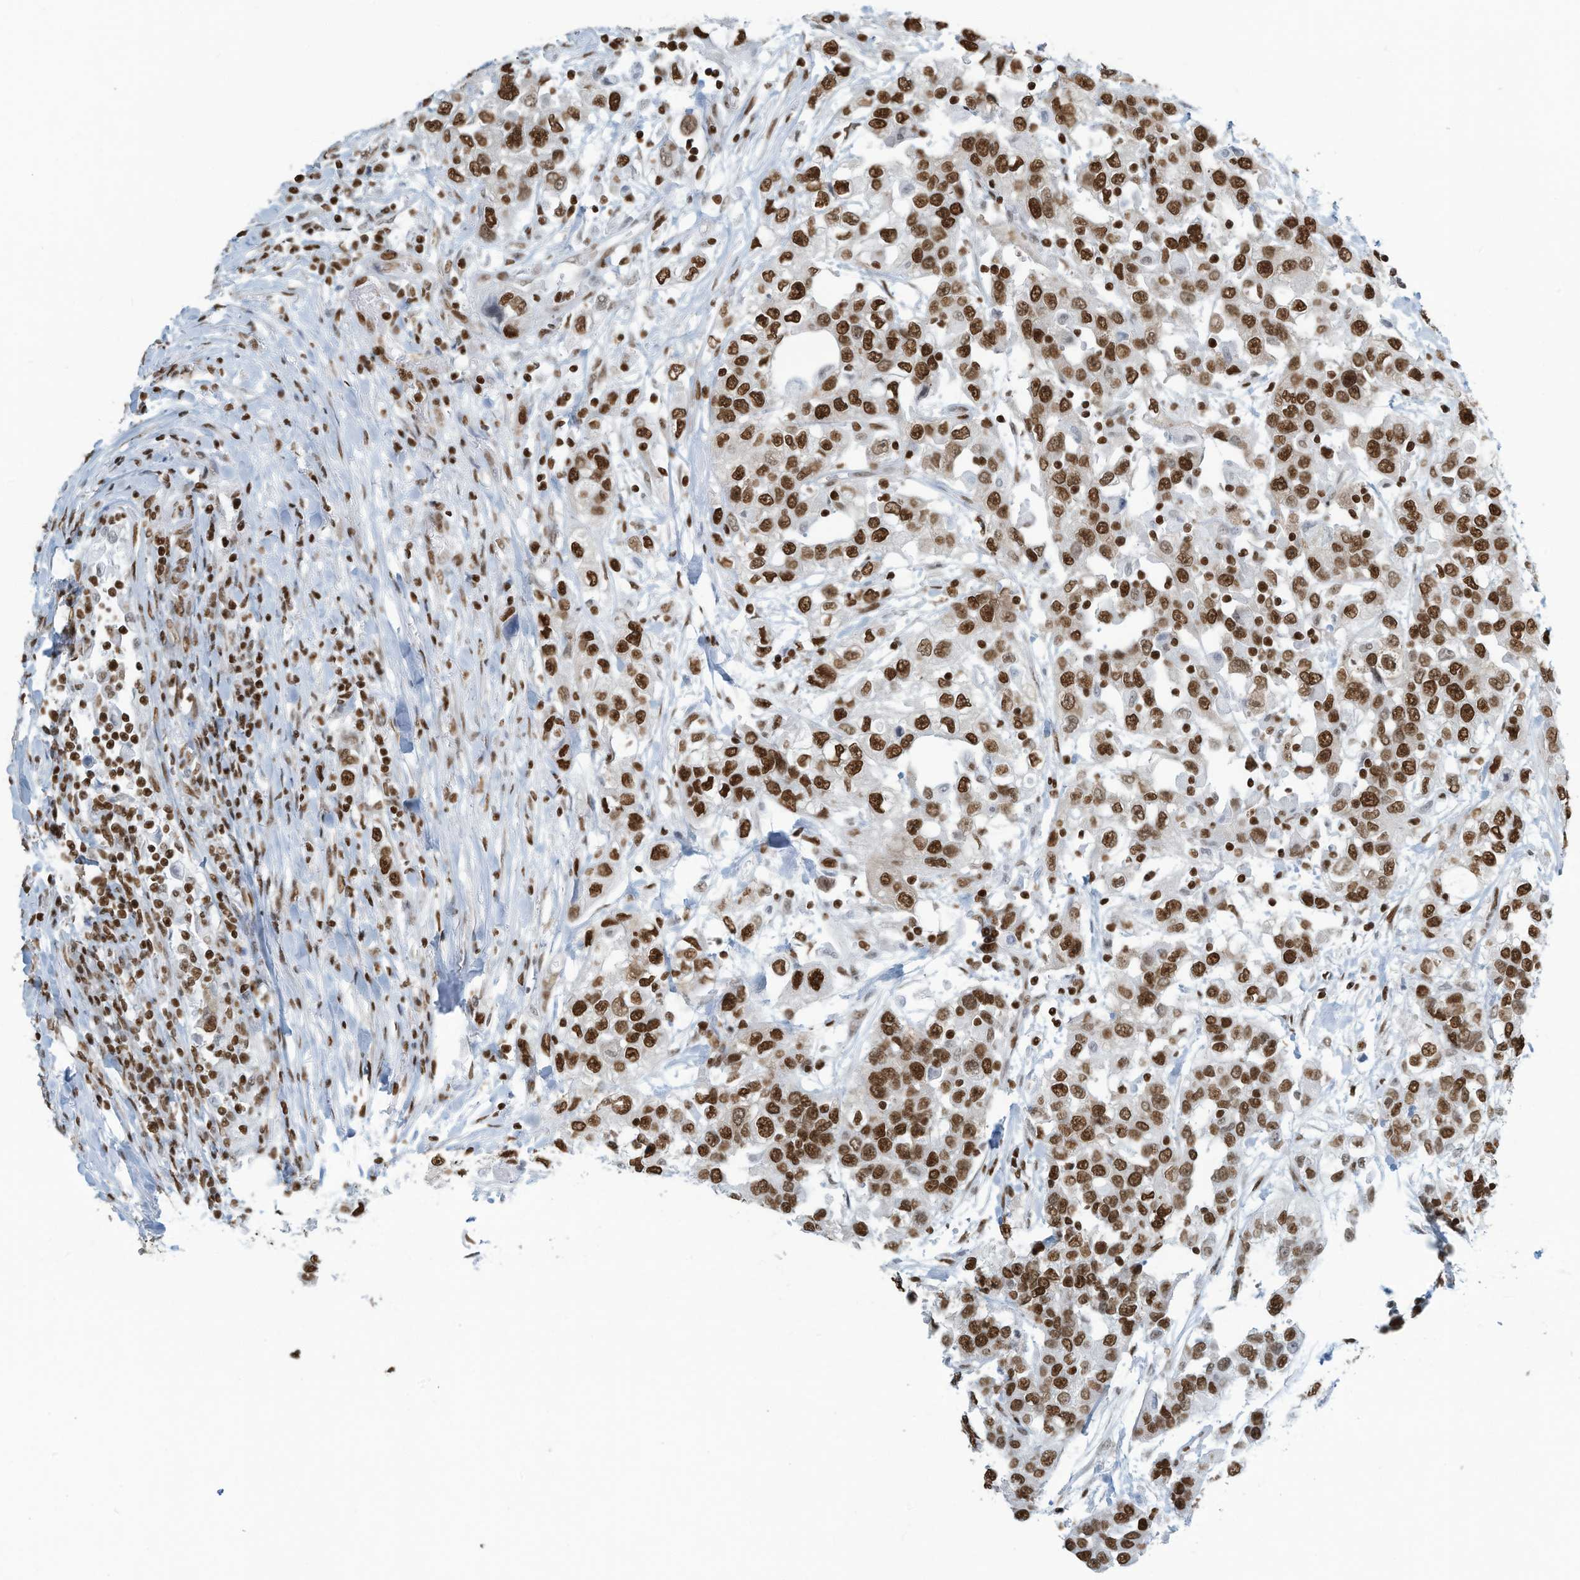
{"staining": {"intensity": "strong", "quantity": ">75%", "location": "nuclear"}, "tissue": "urothelial cancer", "cell_type": "Tumor cells", "image_type": "cancer", "snomed": [{"axis": "morphology", "description": "Urothelial carcinoma, High grade"}, {"axis": "topography", "description": "Urinary bladder"}], "caption": "This image shows IHC staining of urothelial cancer, with high strong nuclear expression in about >75% of tumor cells.", "gene": "SARNP", "patient": {"sex": "female", "age": 80}}